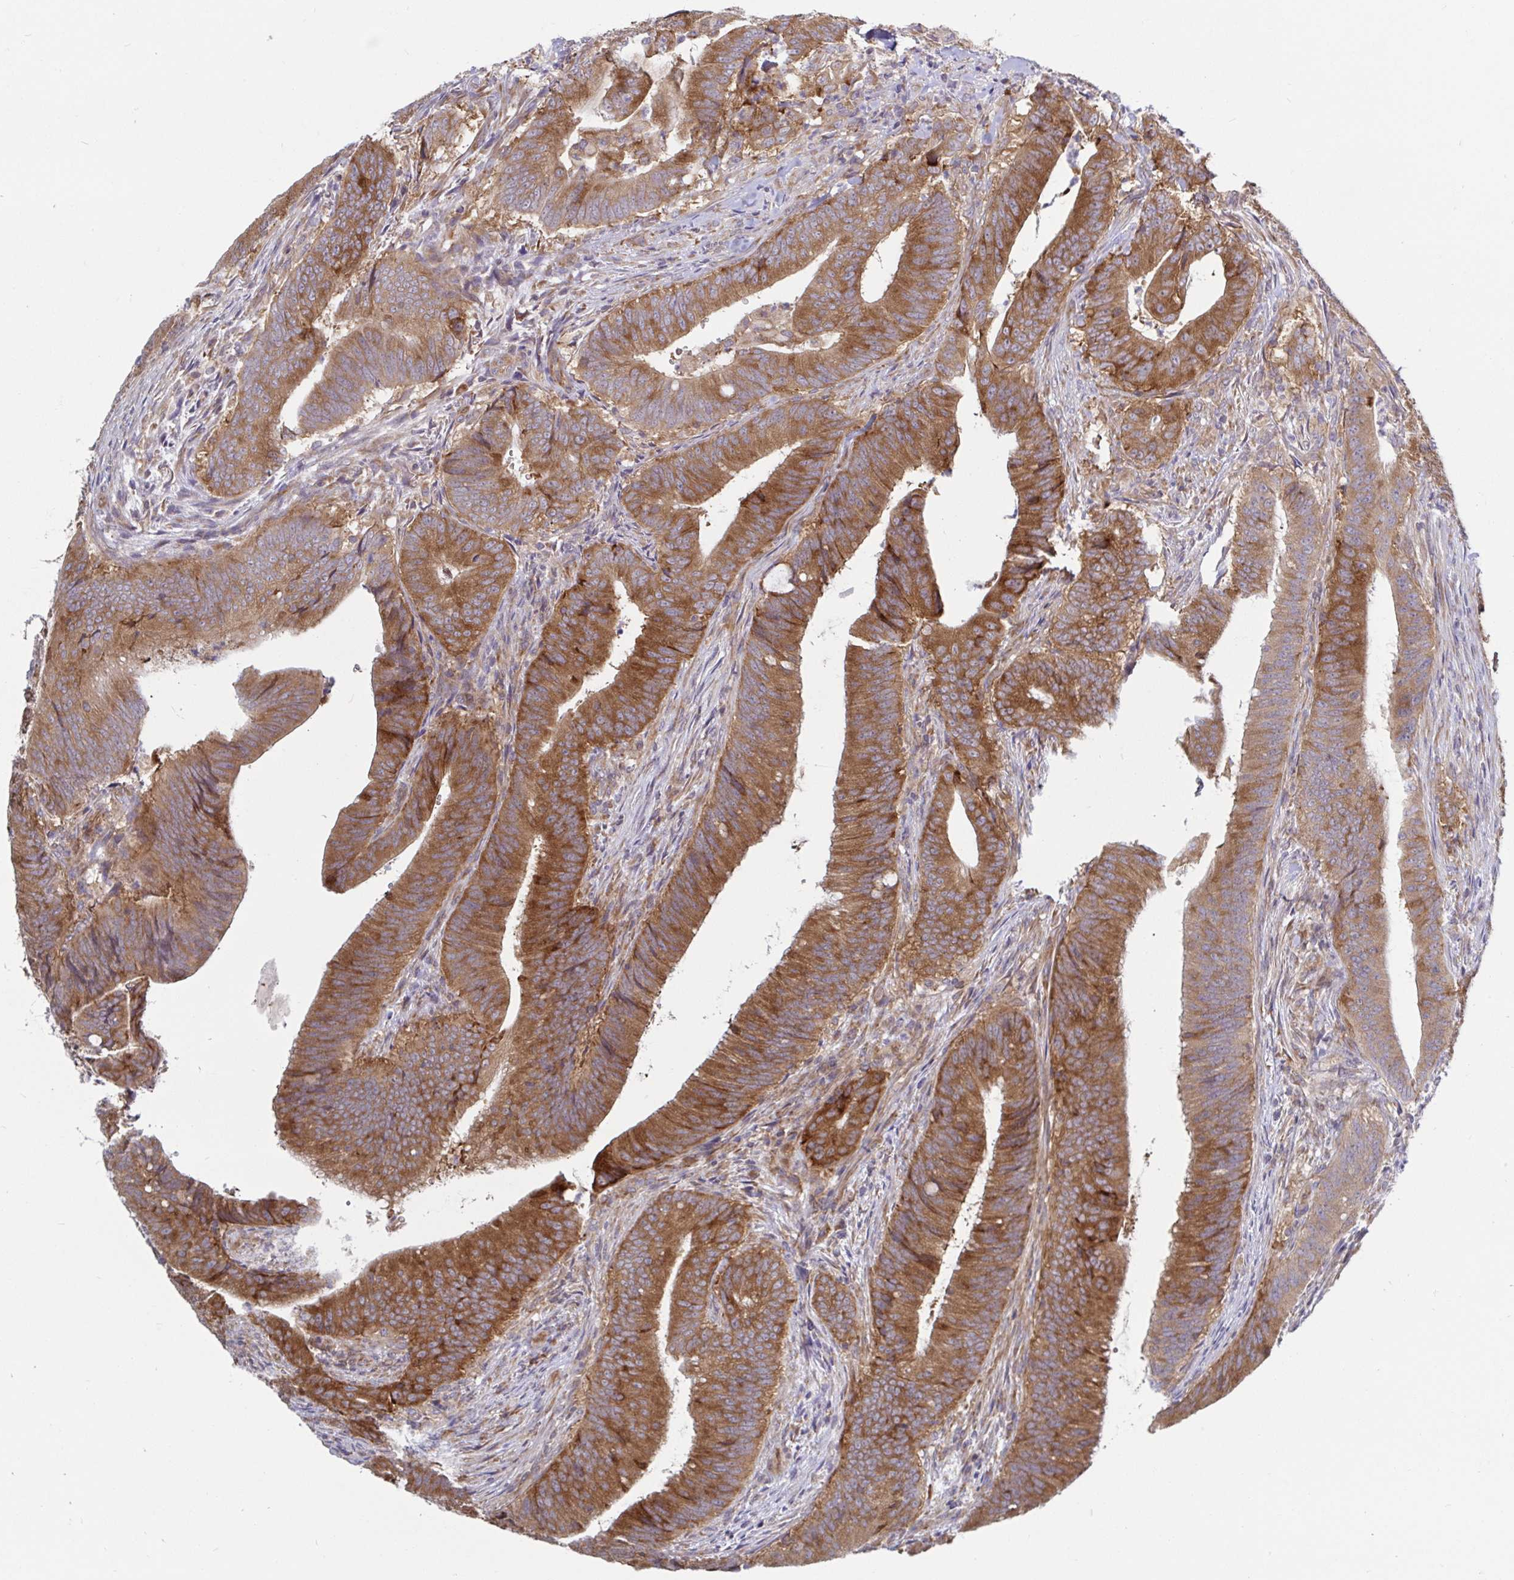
{"staining": {"intensity": "strong", "quantity": ">75%", "location": "cytoplasmic/membranous"}, "tissue": "colorectal cancer", "cell_type": "Tumor cells", "image_type": "cancer", "snomed": [{"axis": "morphology", "description": "Adenocarcinoma, NOS"}, {"axis": "topography", "description": "Colon"}], "caption": "DAB (3,3'-diaminobenzidine) immunohistochemical staining of human colorectal cancer (adenocarcinoma) demonstrates strong cytoplasmic/membranous protein staining in about >75% of tumor cells.", "gene": "LARP1", "patient": {"sex": "female", "age": 43}}